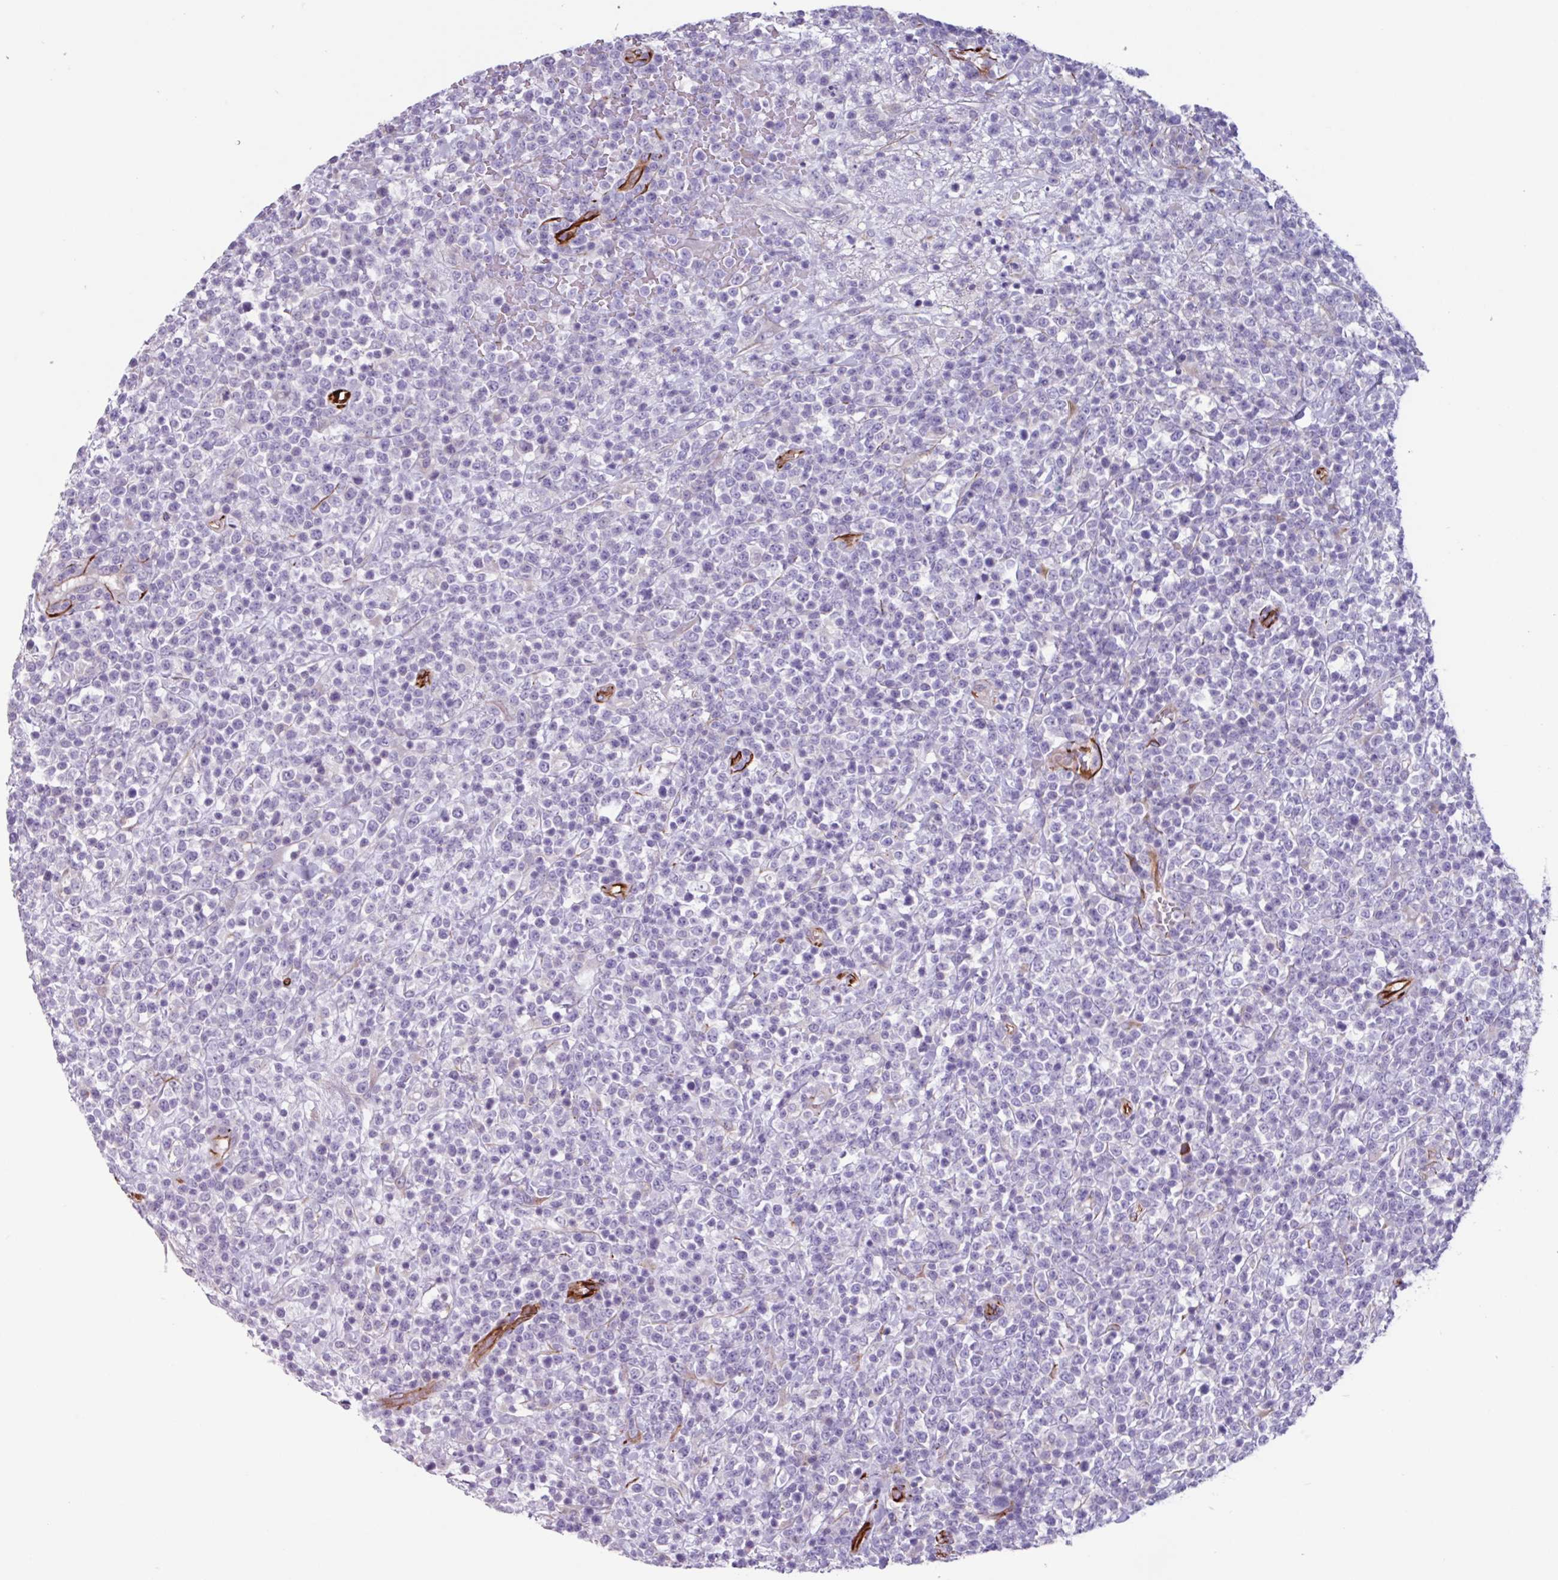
{"staining": {"intensity": "negative", "quantity": "none", "location": "none"}, "tissue": "lymphoma", "cell_type": "Tumor cells", "image_type": "cancer", "snomed": [{"axis": "morphology", "description": "Malignant lymphoma, non-Hodgkin's type, High grade"}, {"axis": "topography", "description": "Colon"}], "caption": "A micrograph of human malignant lymphoma, non-Hodgkin's type (high-grade) is negative for staining in tumor cells.", "gene": "BTD", "patient": {"sex": "female", "age": 53}}